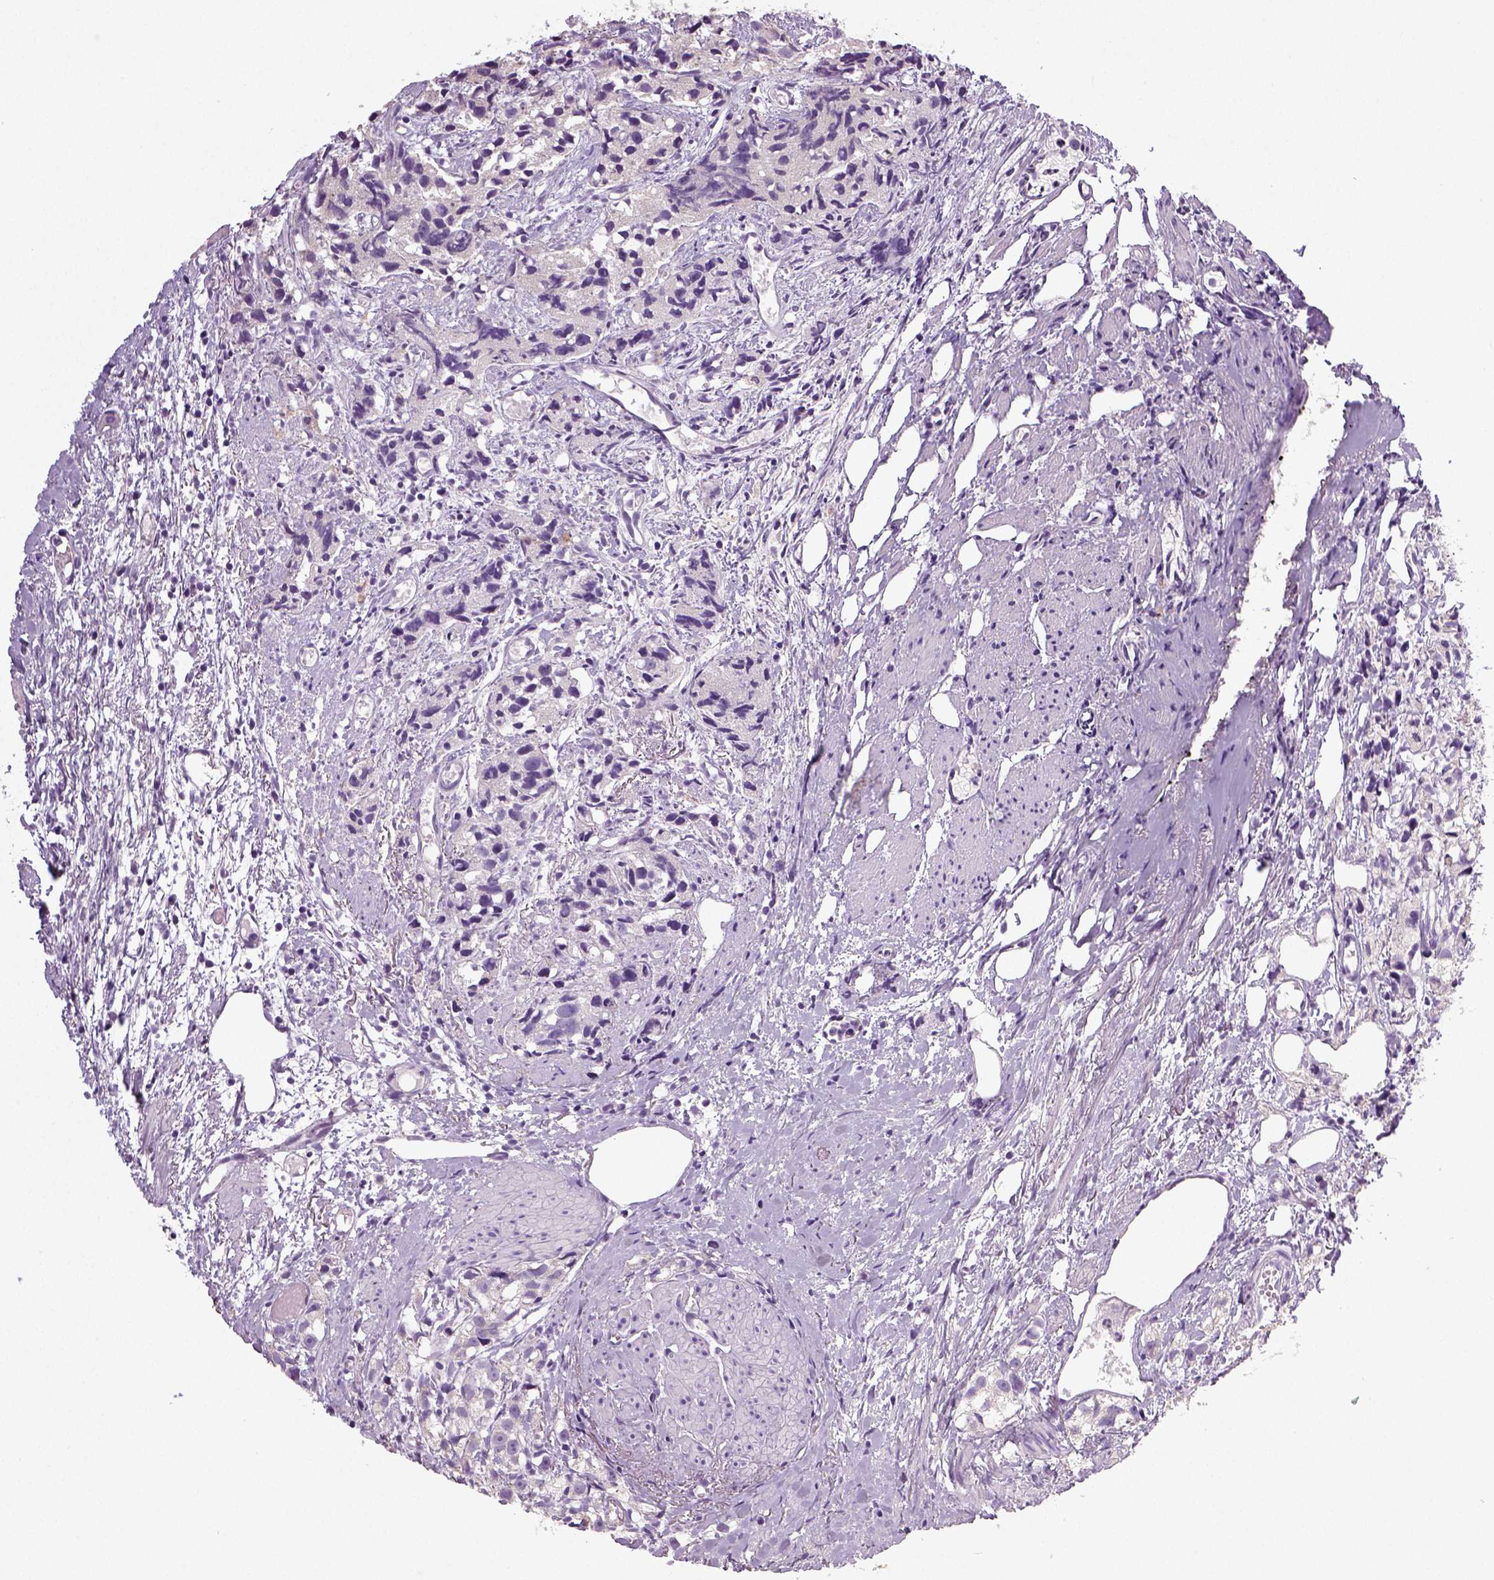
{"staining": {"intensity": "negative", "quantity": "none", "location": "none"}, "tissue": "prostate cancer", "cell_type": "Tumor cells", "image_type": "cancer", "snomed": [{"axis": "morphology", "description": "Adenocarcinoma, High grade"}, {"axis": "topography", "description": "Prostate"}], "caption": "Immunohistochemistry (IHC) micrograph of adenocarcinoma (high-grade) (prostate) stained for a protein (brown), which exhibits no expression in tumor cells.", "gene": "NECAB2", "patient": {"sex": "male", "age": 68}}